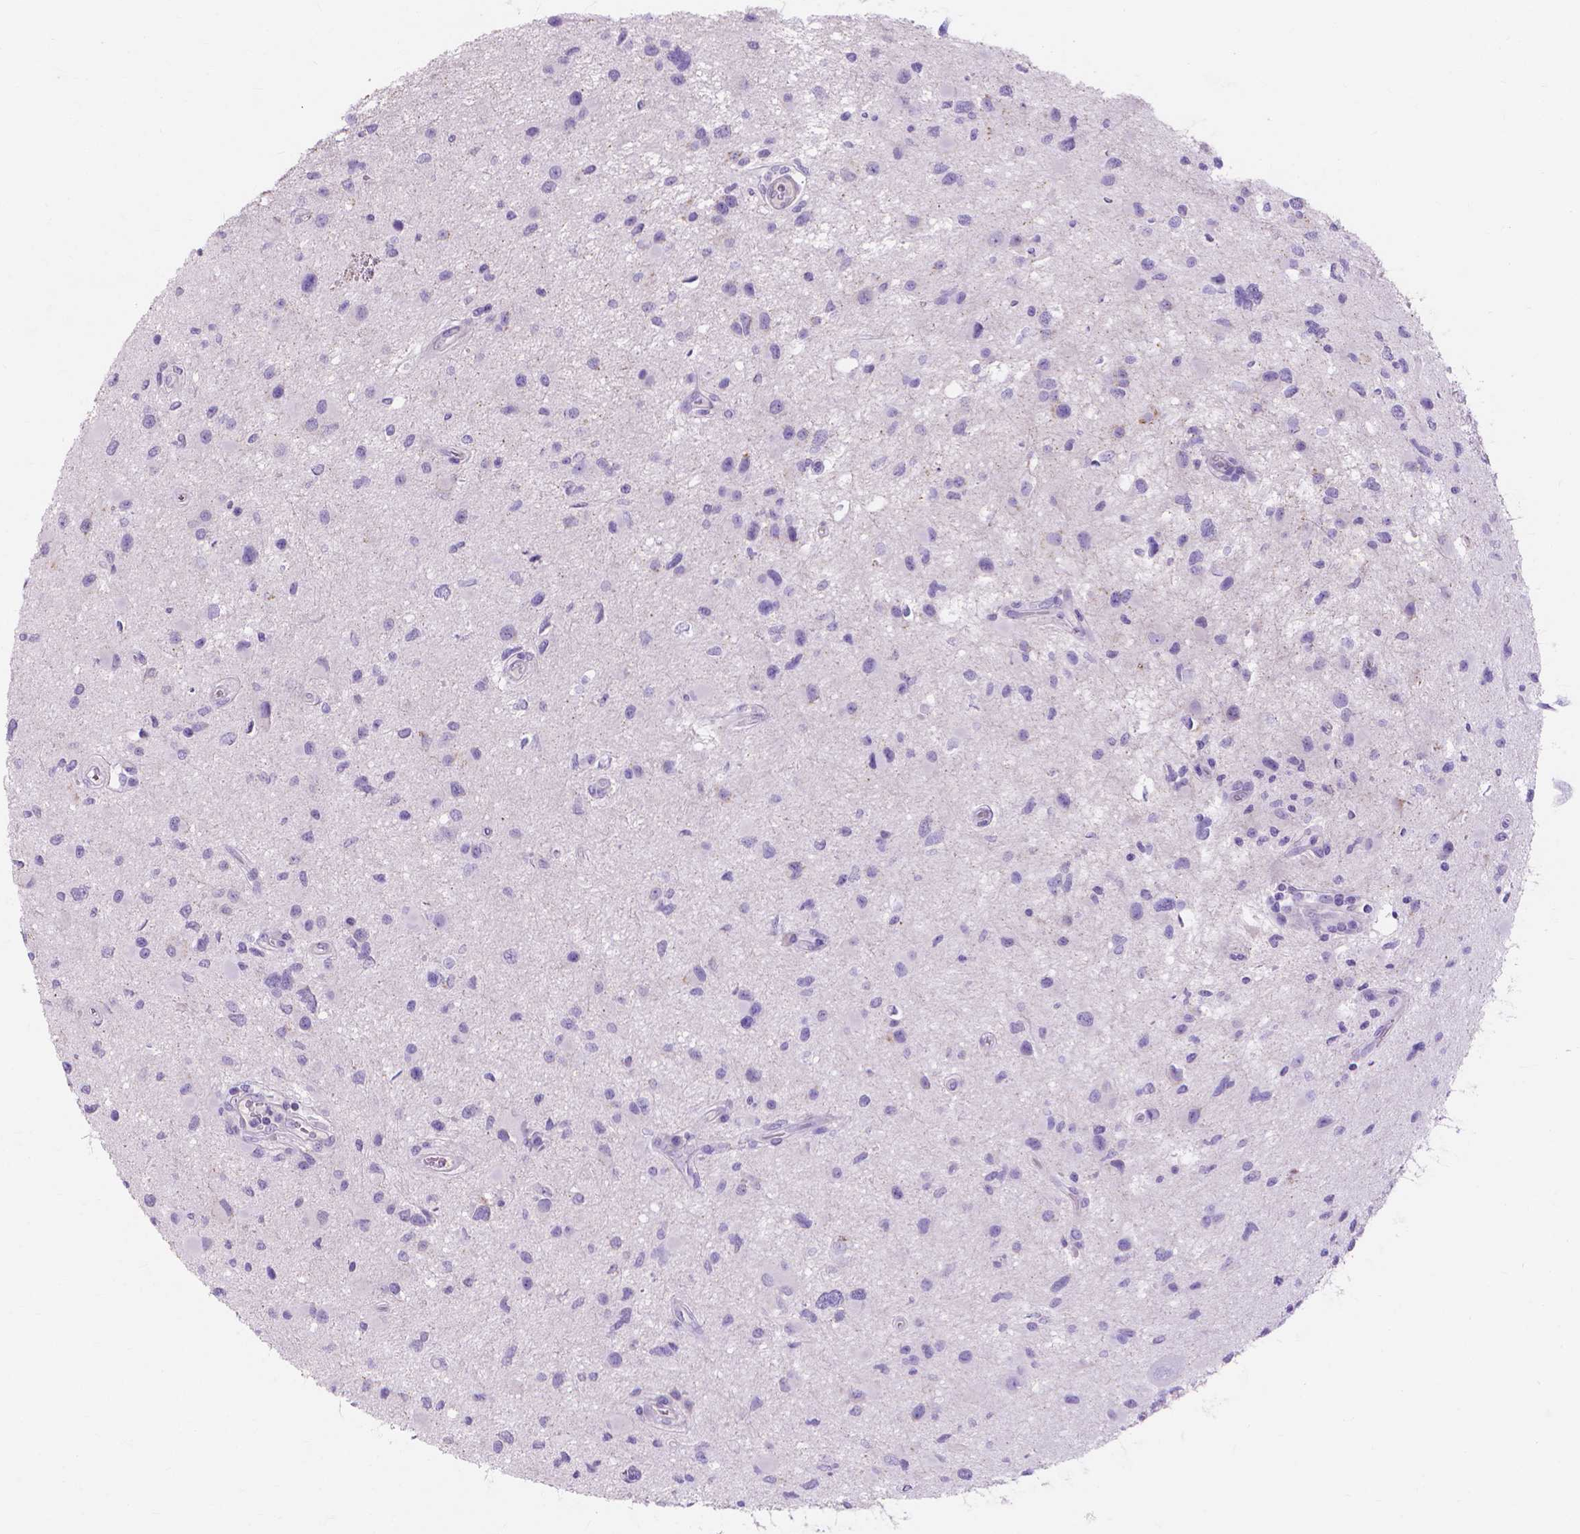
{"staining": {"intensity": "negative", "quantity": "none", "location": "none"}, "tissue": "glioma", "cell_type": "Tumor cells", "image_type": "cancer", "snomed": [{"axis": "morphology", "description": "Glioma, malignant, Low grade"}, {"axis": "topography", "description": "Brain"}], "caption": "The IHC image has no significant expression in tumor cells of glioma tissue.", "gene": "MBLAC1", "patient": {"sex": "female", "age": 32}}